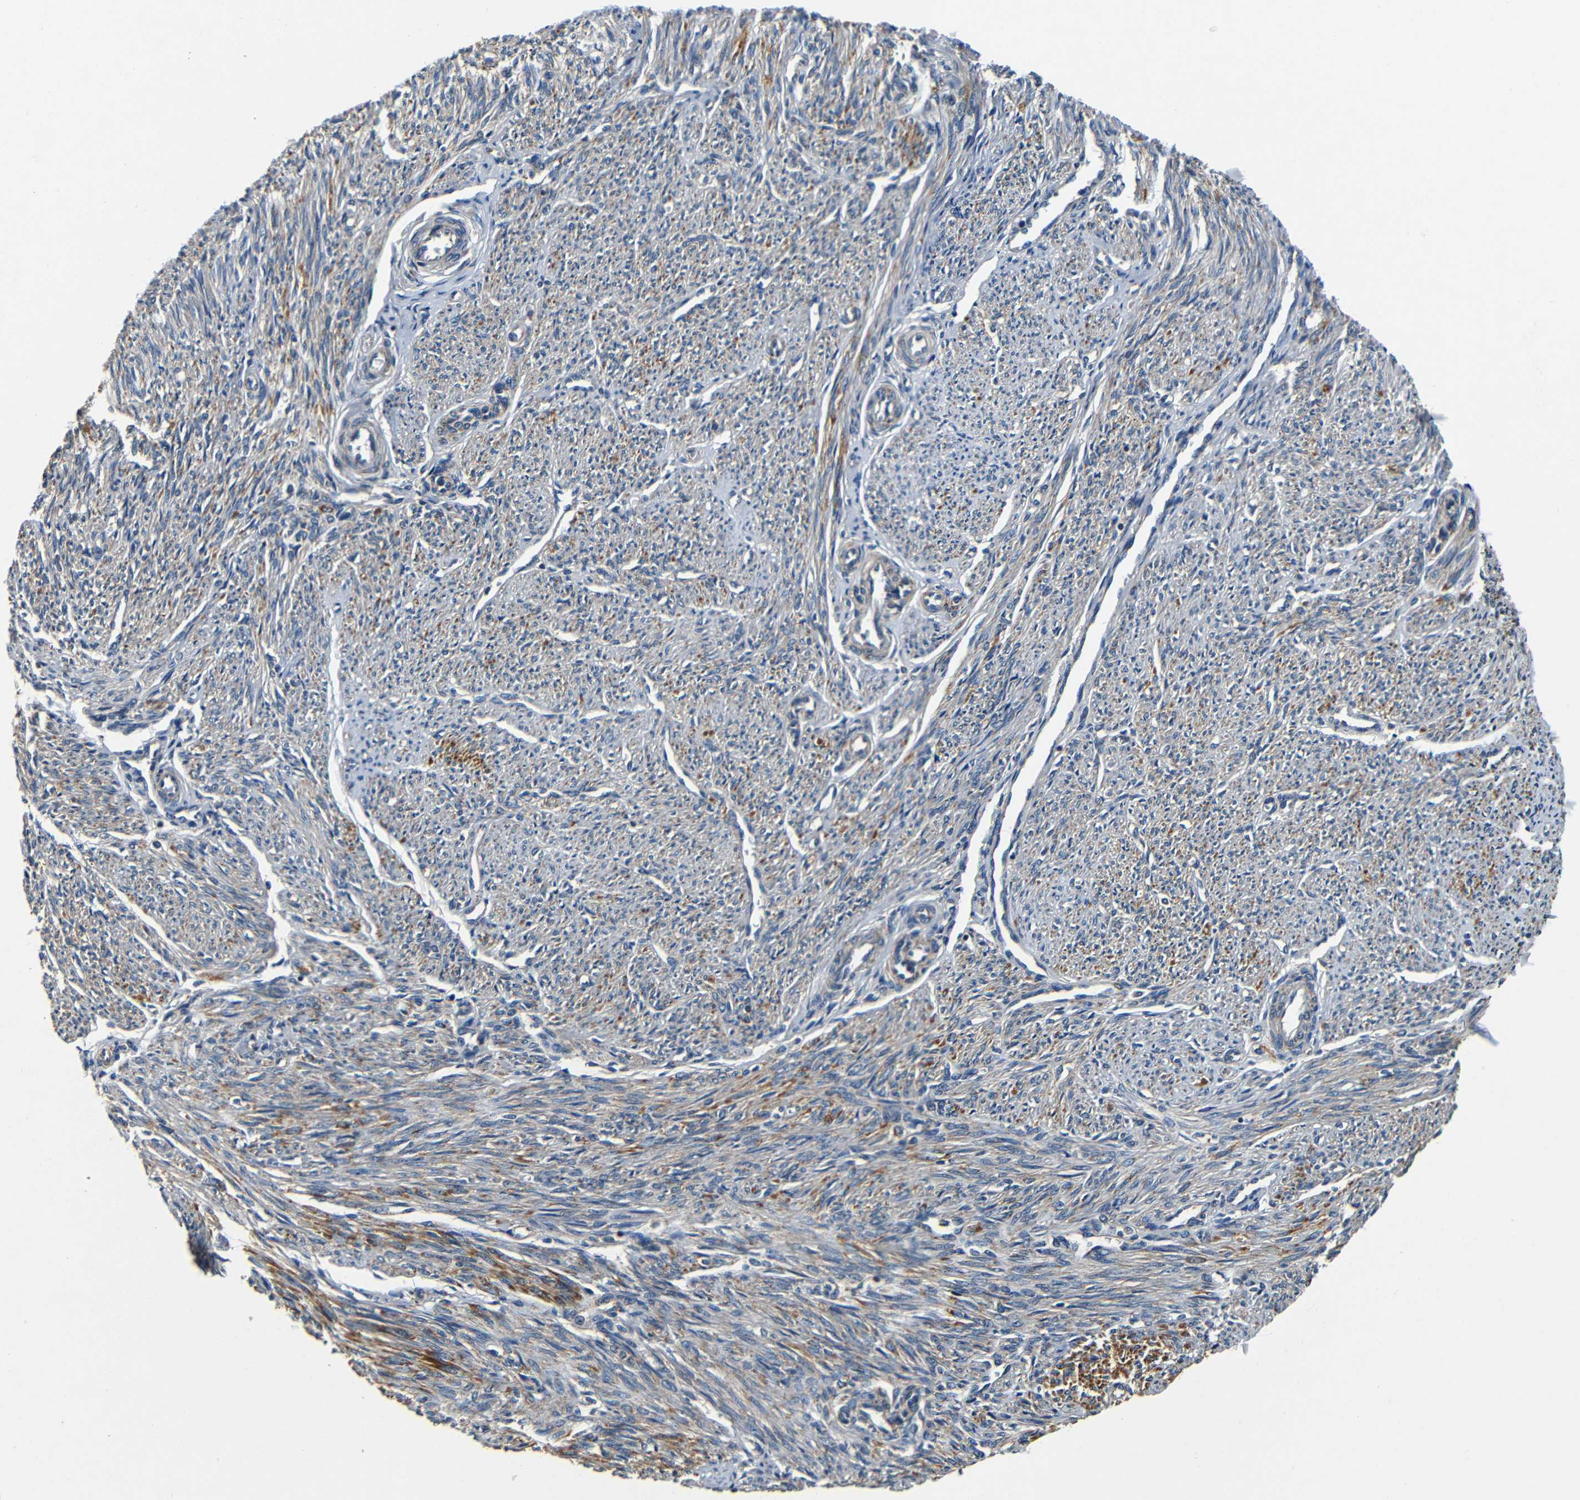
{"staining": {"intensity": "moderate", "quantity": "25%-75%", "location": "cytoplasmic/membranous"}, "tissue": "smooth muscle", "cell_type": "Smooth muscle cells", "image_type": "normal", "snomed": [{"axis": "morphology", "description": "Normal tissue, NOS"}, {"axis": "topography", "description": "Smooth muscle"}], "caption": "Immunohistochemistry of unremarkable human smooth muscle shows medium levels of moderate cytoplasmic/membranous staining in about 25%-75% of smooth muscle cells. The staining is performed using DAB (3,3'-diaminobenzidine) brown chromogen to label protein expression. The nuclei are counter-stained blue using hematoxylin.", "gene": "MTX1", "patient": {"sex": "female", "age": 65}}